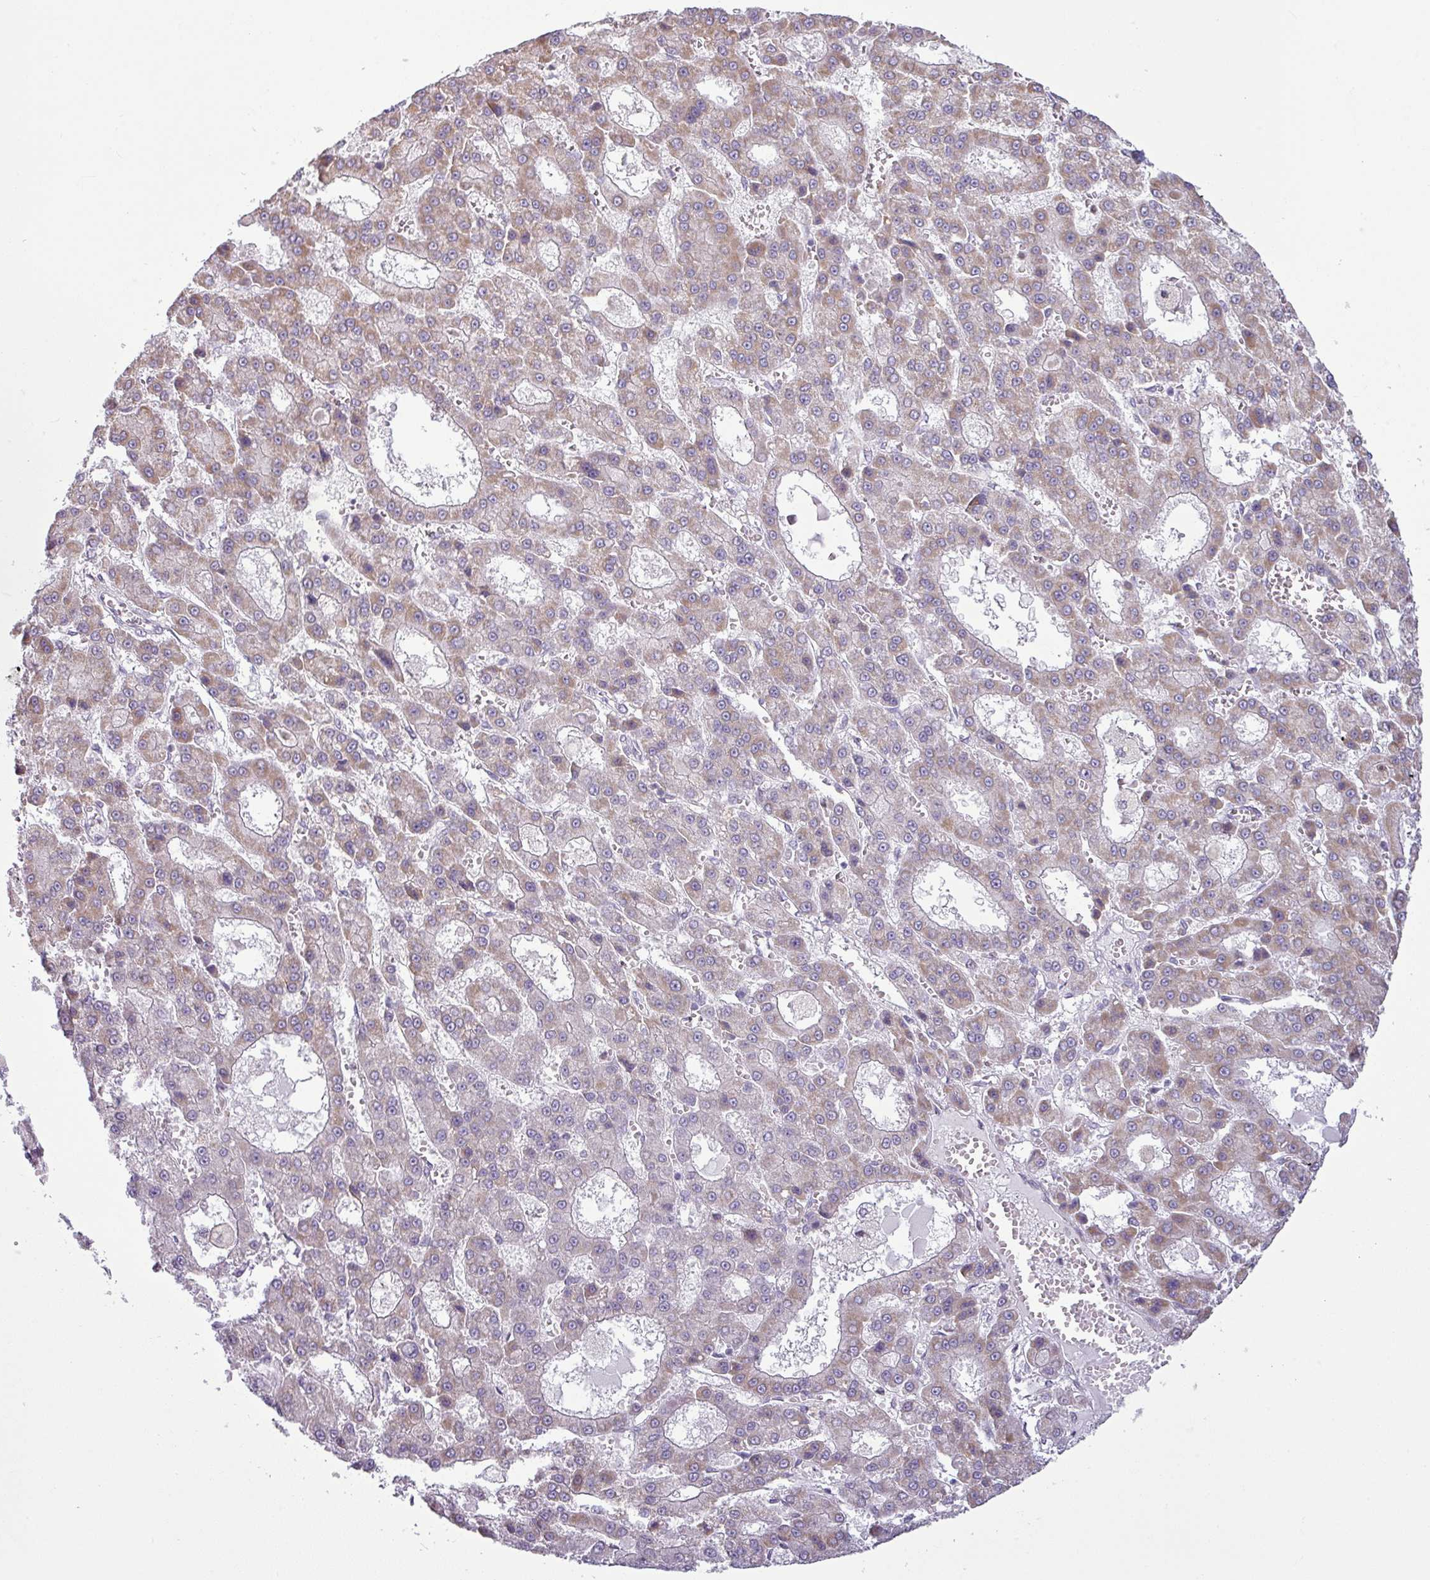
{"staining": {"intensity": "moderate", "quantity": "25%-75%", "location": "cytoplasmic/membranous"}, "tissue": "liver cancer", "cell_type": "Tumor cells", "image_type": "cancer", "snomed": [{"axis": "morphology", "description": "Carcinoma, Hepatocellular, NOS"}, {"axis": "topography", "description": "Liver"}], "caption": "Approximately 25%-75% of tumor cells in human liver cancer display moderate cytoplasmic/membranous protein staining as visualized by brown immunohistochemical staining.", "gene": "CCDC144A", "patient": {"sex": "male", "age": 70}}